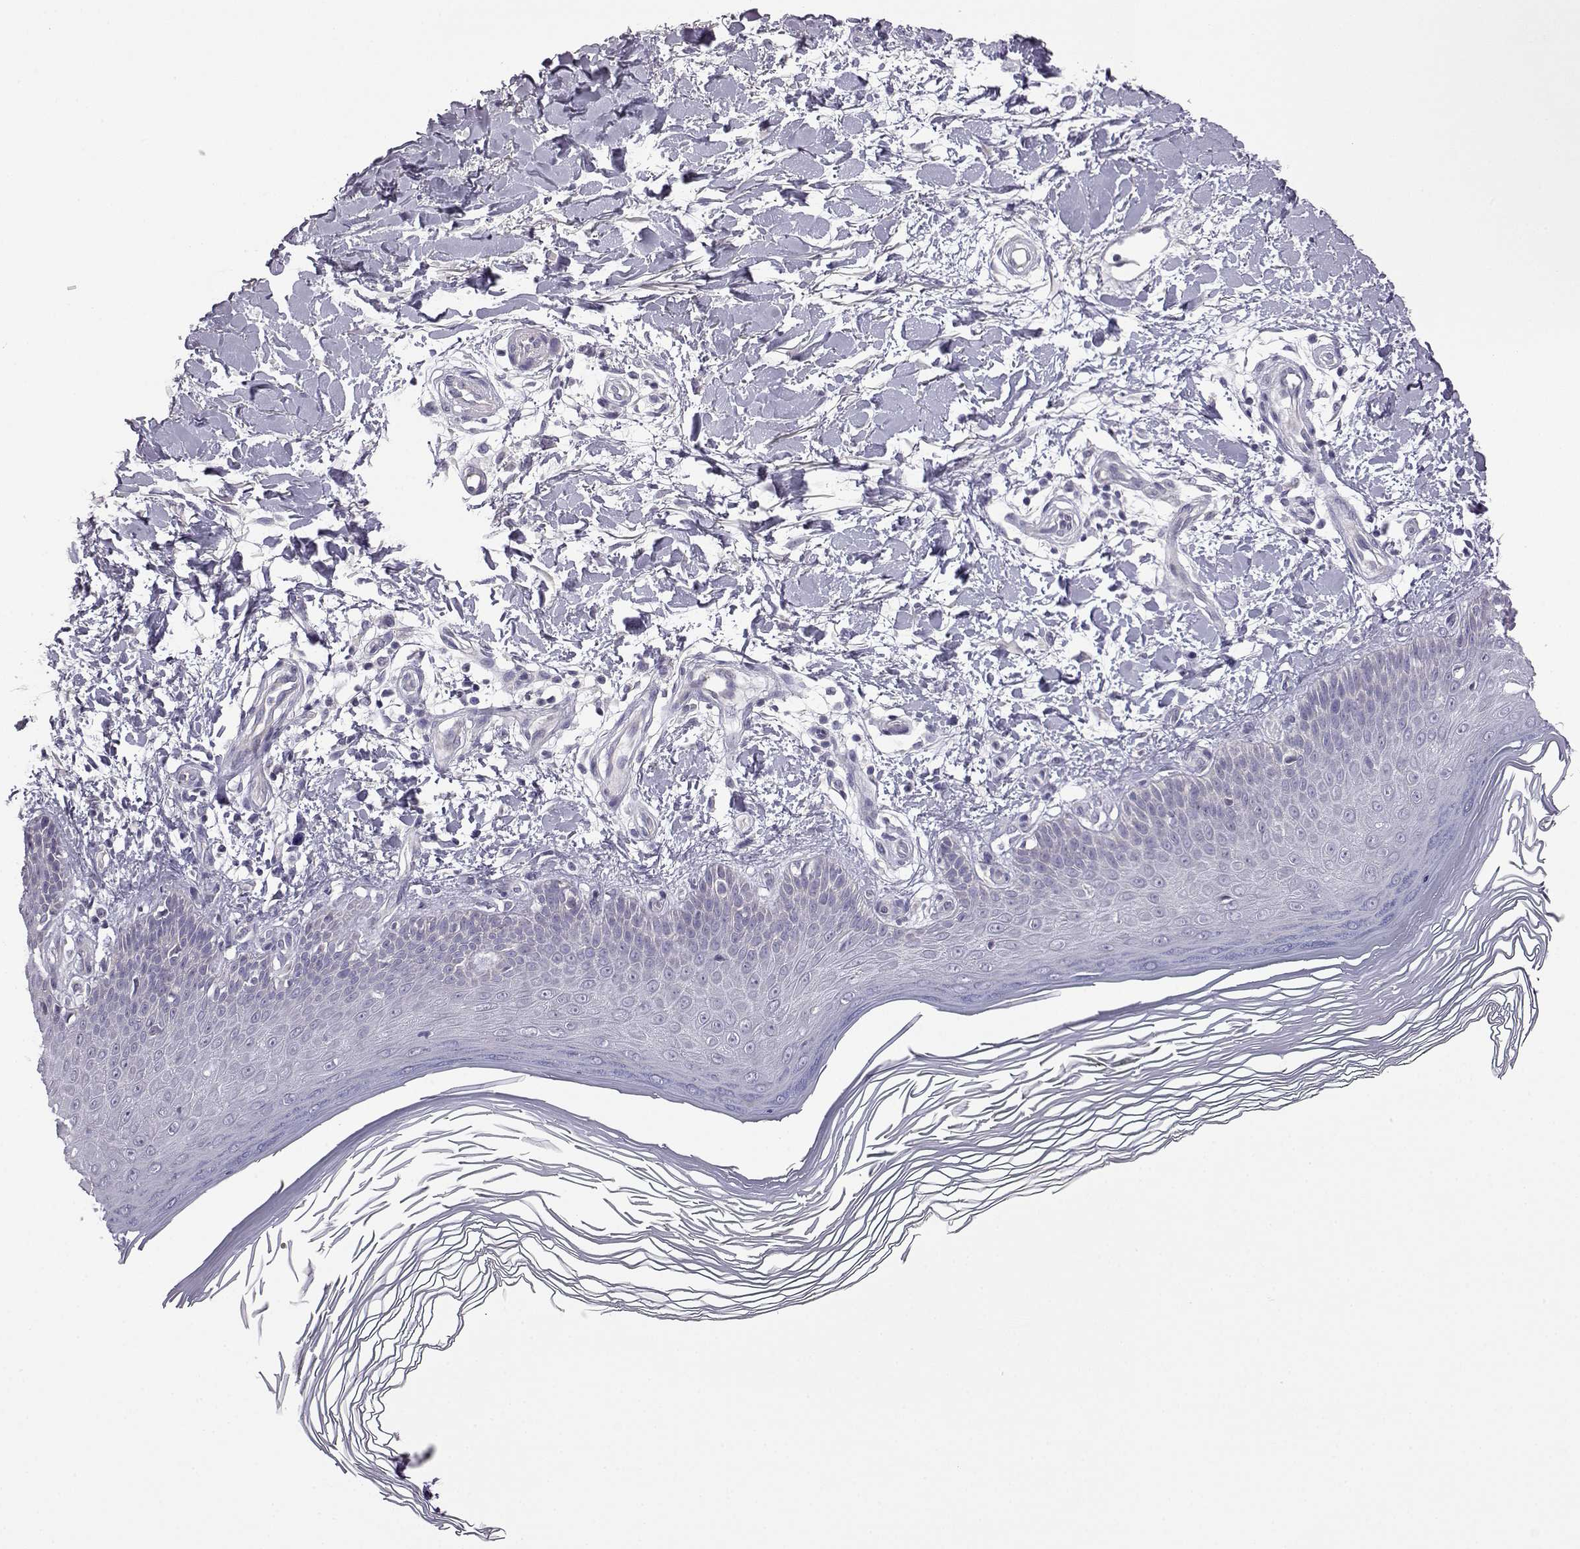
{"staining": {"intensity": "negative", "quantity": "none", "location": "none"}, "tissue": "skin", "cell_type": "Fibroblasts", "image_type": "normal", "snomed": [{"axis": "morphology", "description": "Normal tissue, NOS"}, {"axis": "topography", "description": "Skin"}], "caption": "Immunohistochemistry photomicrograph of normal skin: human skin stained with DAB (3,3'-diaminobenzidine) reveals no significant protein staining in fibroblasts.", "gene": "VGF", "patient": {"sex": "female", "age": 62}}